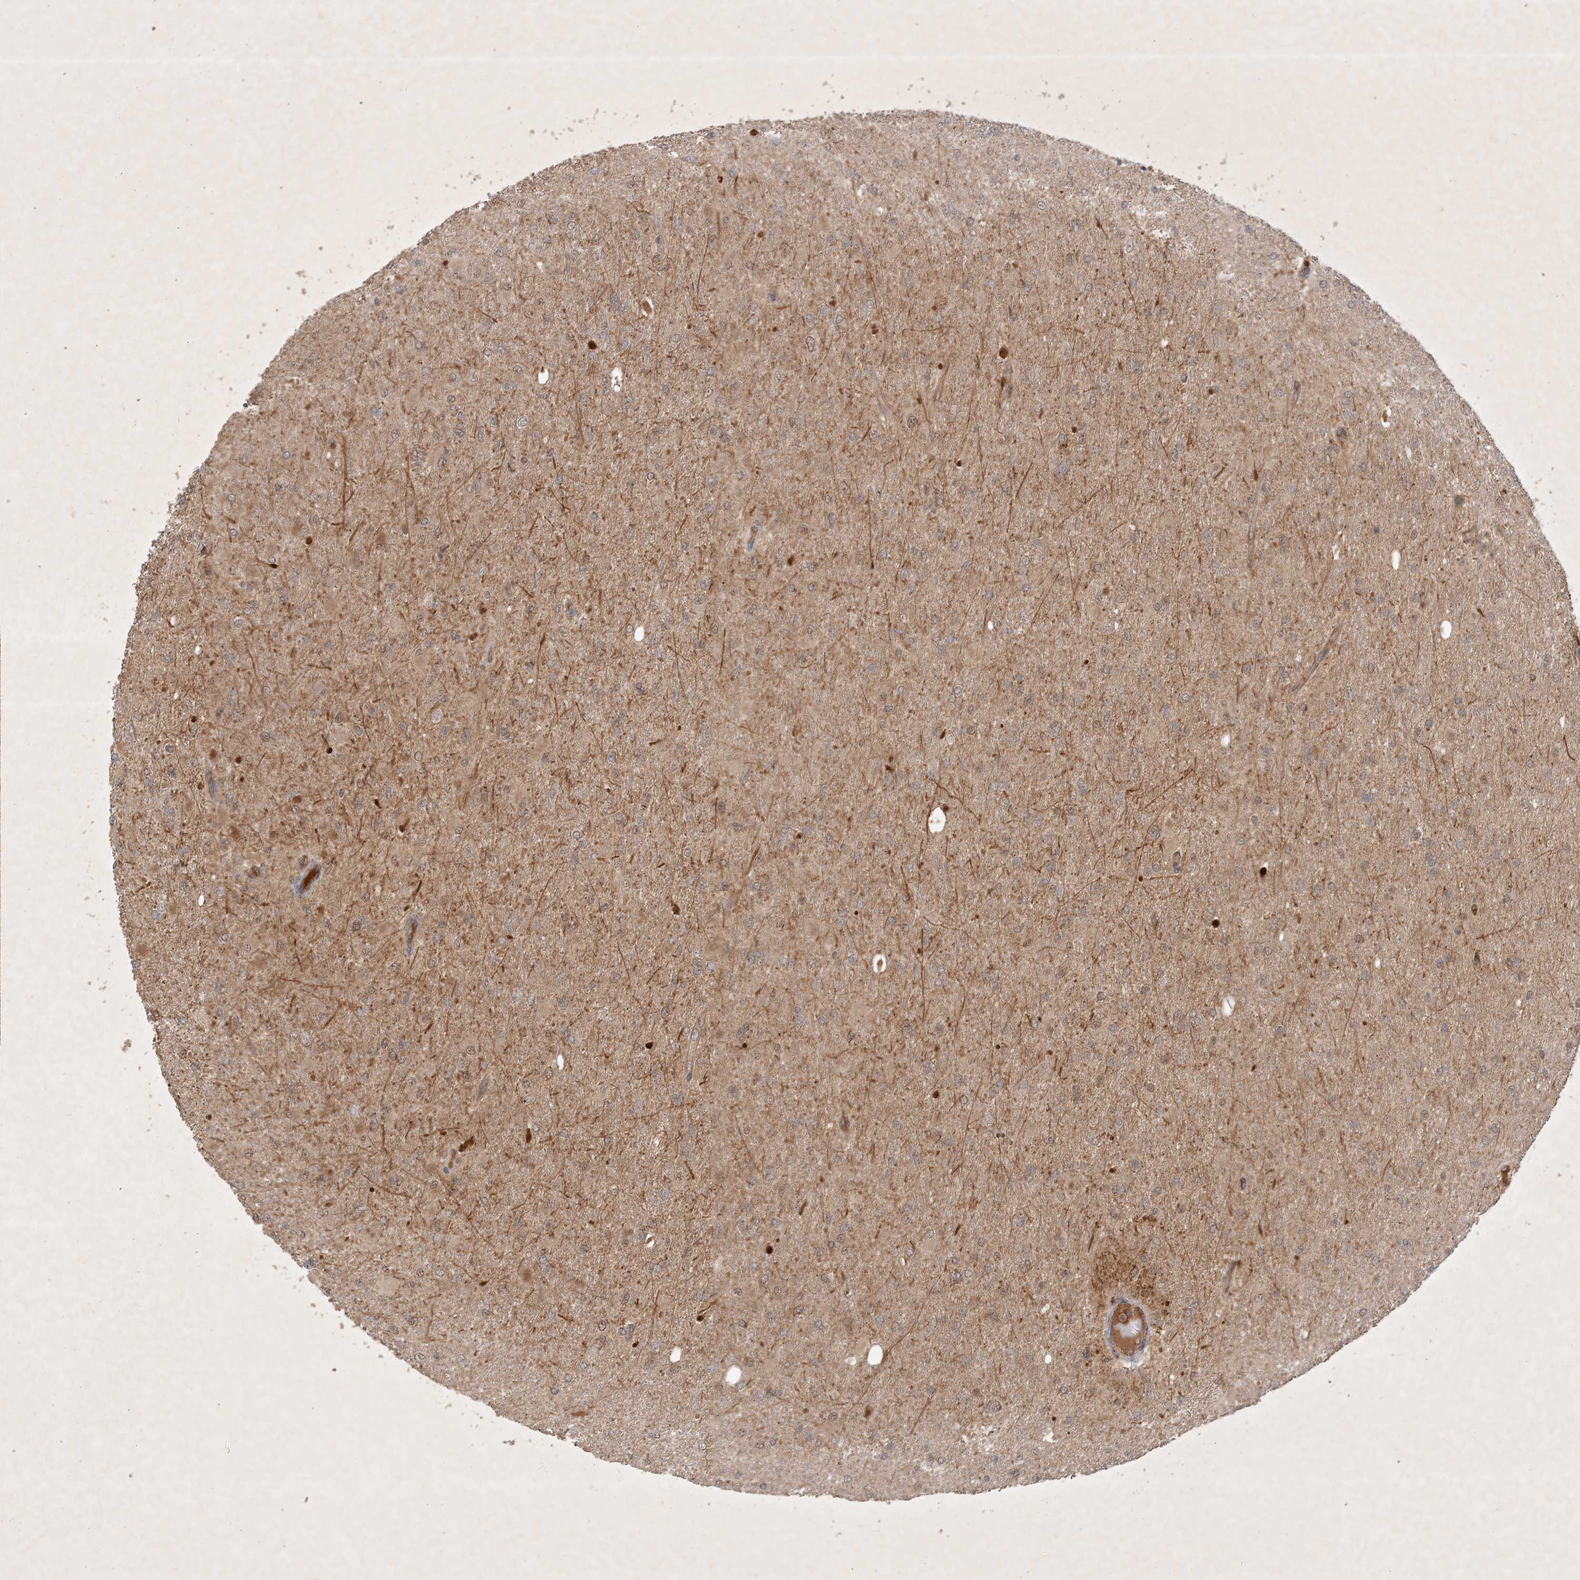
{"staining": {"intensity": "weak", "quantity": "<25%", "location": "cytoplasmic/membranous,nuclear"}, "tissue": "glioma", "cell_type": "Tumor cells", "image_type": "cancer", "snomed": [{"axis": "morphology", "description": "Glioma, malignant, High grade"}, {"axis": "topography", "description": "Cerebral cortex"}], "caption": "A histopathology image of malignant high-grade glioma stained for a protein displays no brown staining in tumor cells.", "gene": "ZCCHC4", "patient": {"sex": "female", "age": 36}}